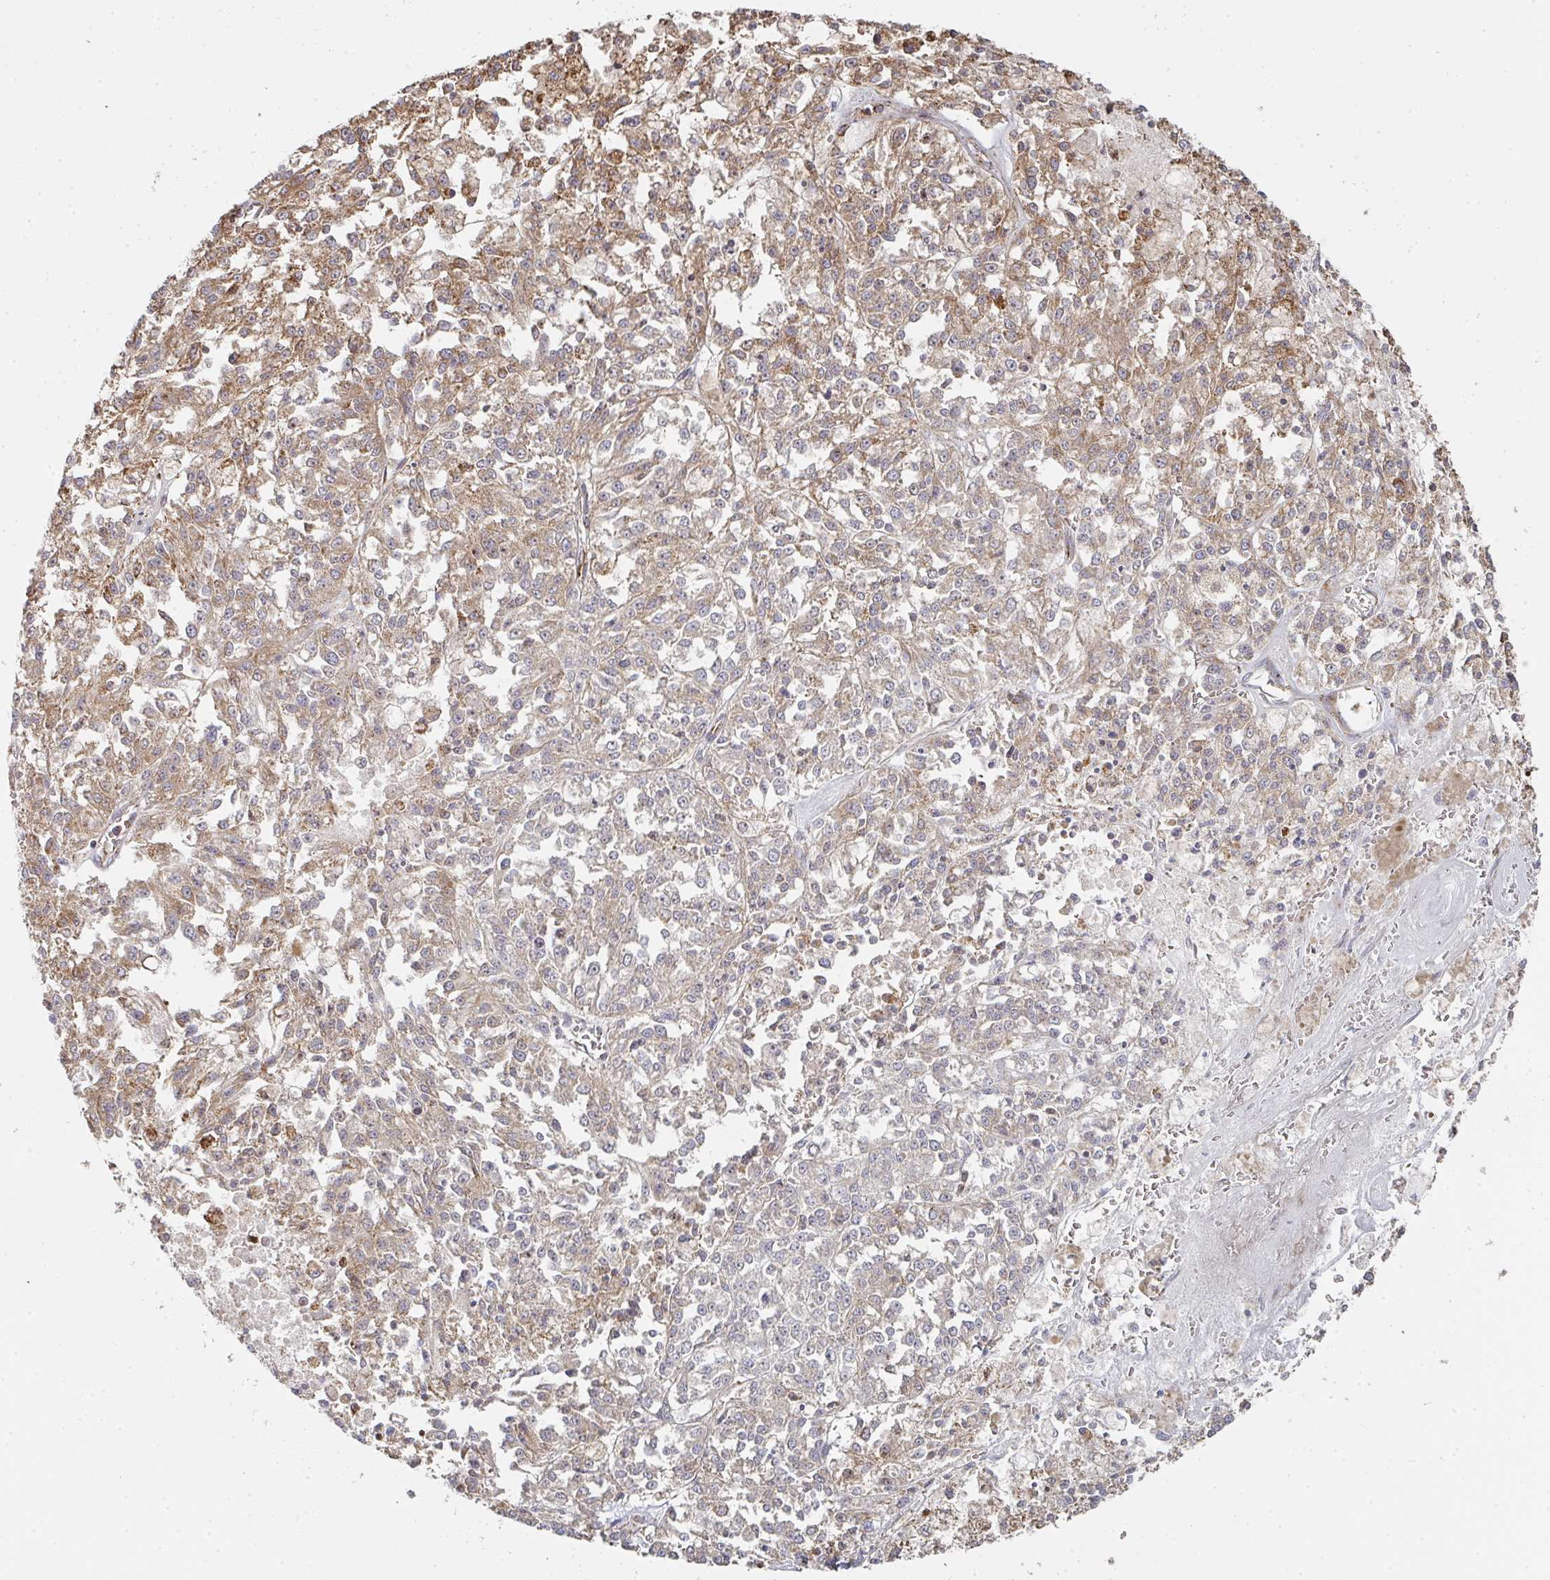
{"staining": {"intensity": "weak", "quantity": ">75%", "location": "cytoplasmic/membranous"}, "tissue": "melanoma", "cell_type": "Tumor cells", "image_type": "cancer", "snomed": [{"axis": "morphology", "description": "Malignant melanoma, NOS"}, {"axis": "topography", "description": "Skin"}], "caption": "DAB immunohistochemical staining of melanoma displays weak cytoplasmic/membranous protein staining in approximately >75% of tumor cells.", "gene": "ZNF526", "patient": {"sex": "female", "age": 64}}